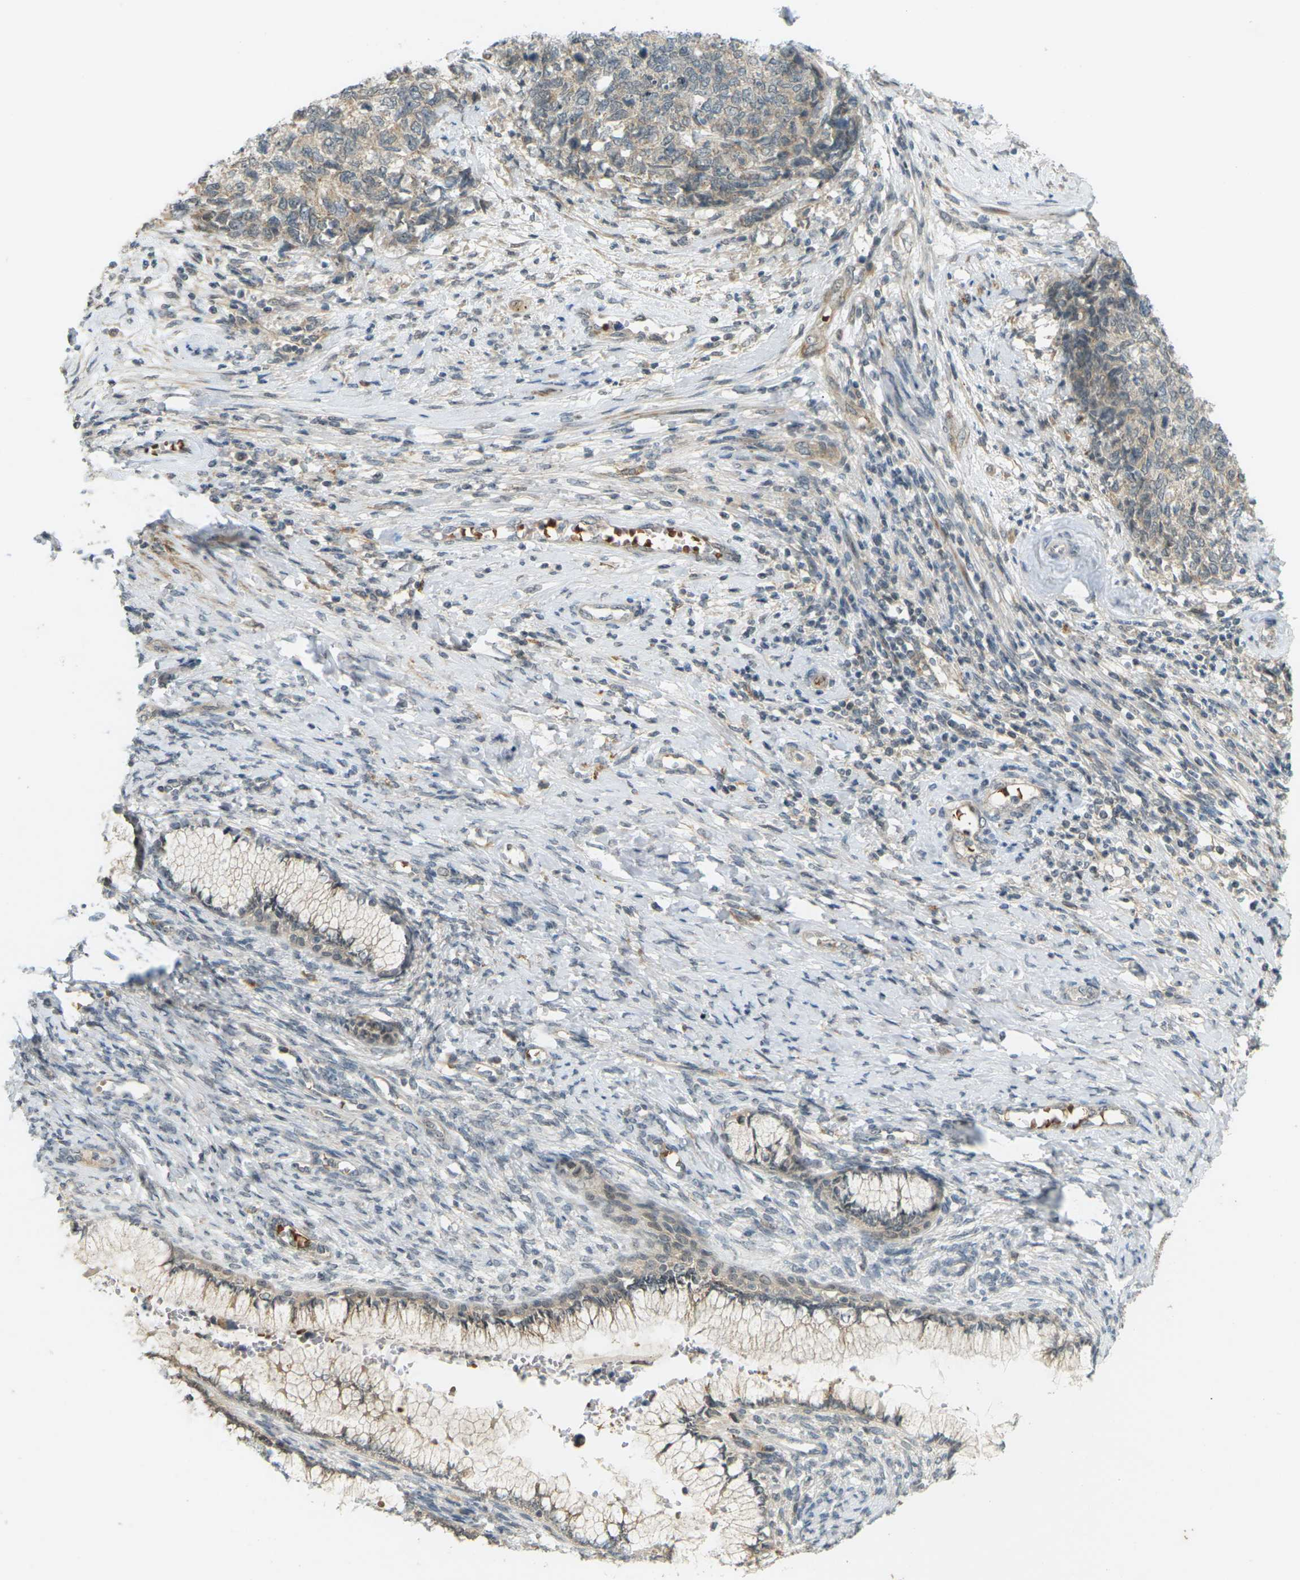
{"staining": {"intensity": "weak", "quantity": ">75%", "location": "cytoplasmic/membranous"}, "tissue": "cervical cancer", "cell_type": "Tumor cells", "image_type": "cancer", "snomed": [{"axis": "morphology", "description": "Squamous cell carcinoma, NOS"}, {"axis": "topography", "description": "Cervix"}], "caption": "Immunohistochemical staining of human squamous cell carcinoma (cervical) demonstrates low levels of weak cytoplasmic/membranous staining in approximately >75% of tumor cells.", "gene": "SOCS6", "patient": {"sex": "female", "age": 63}}